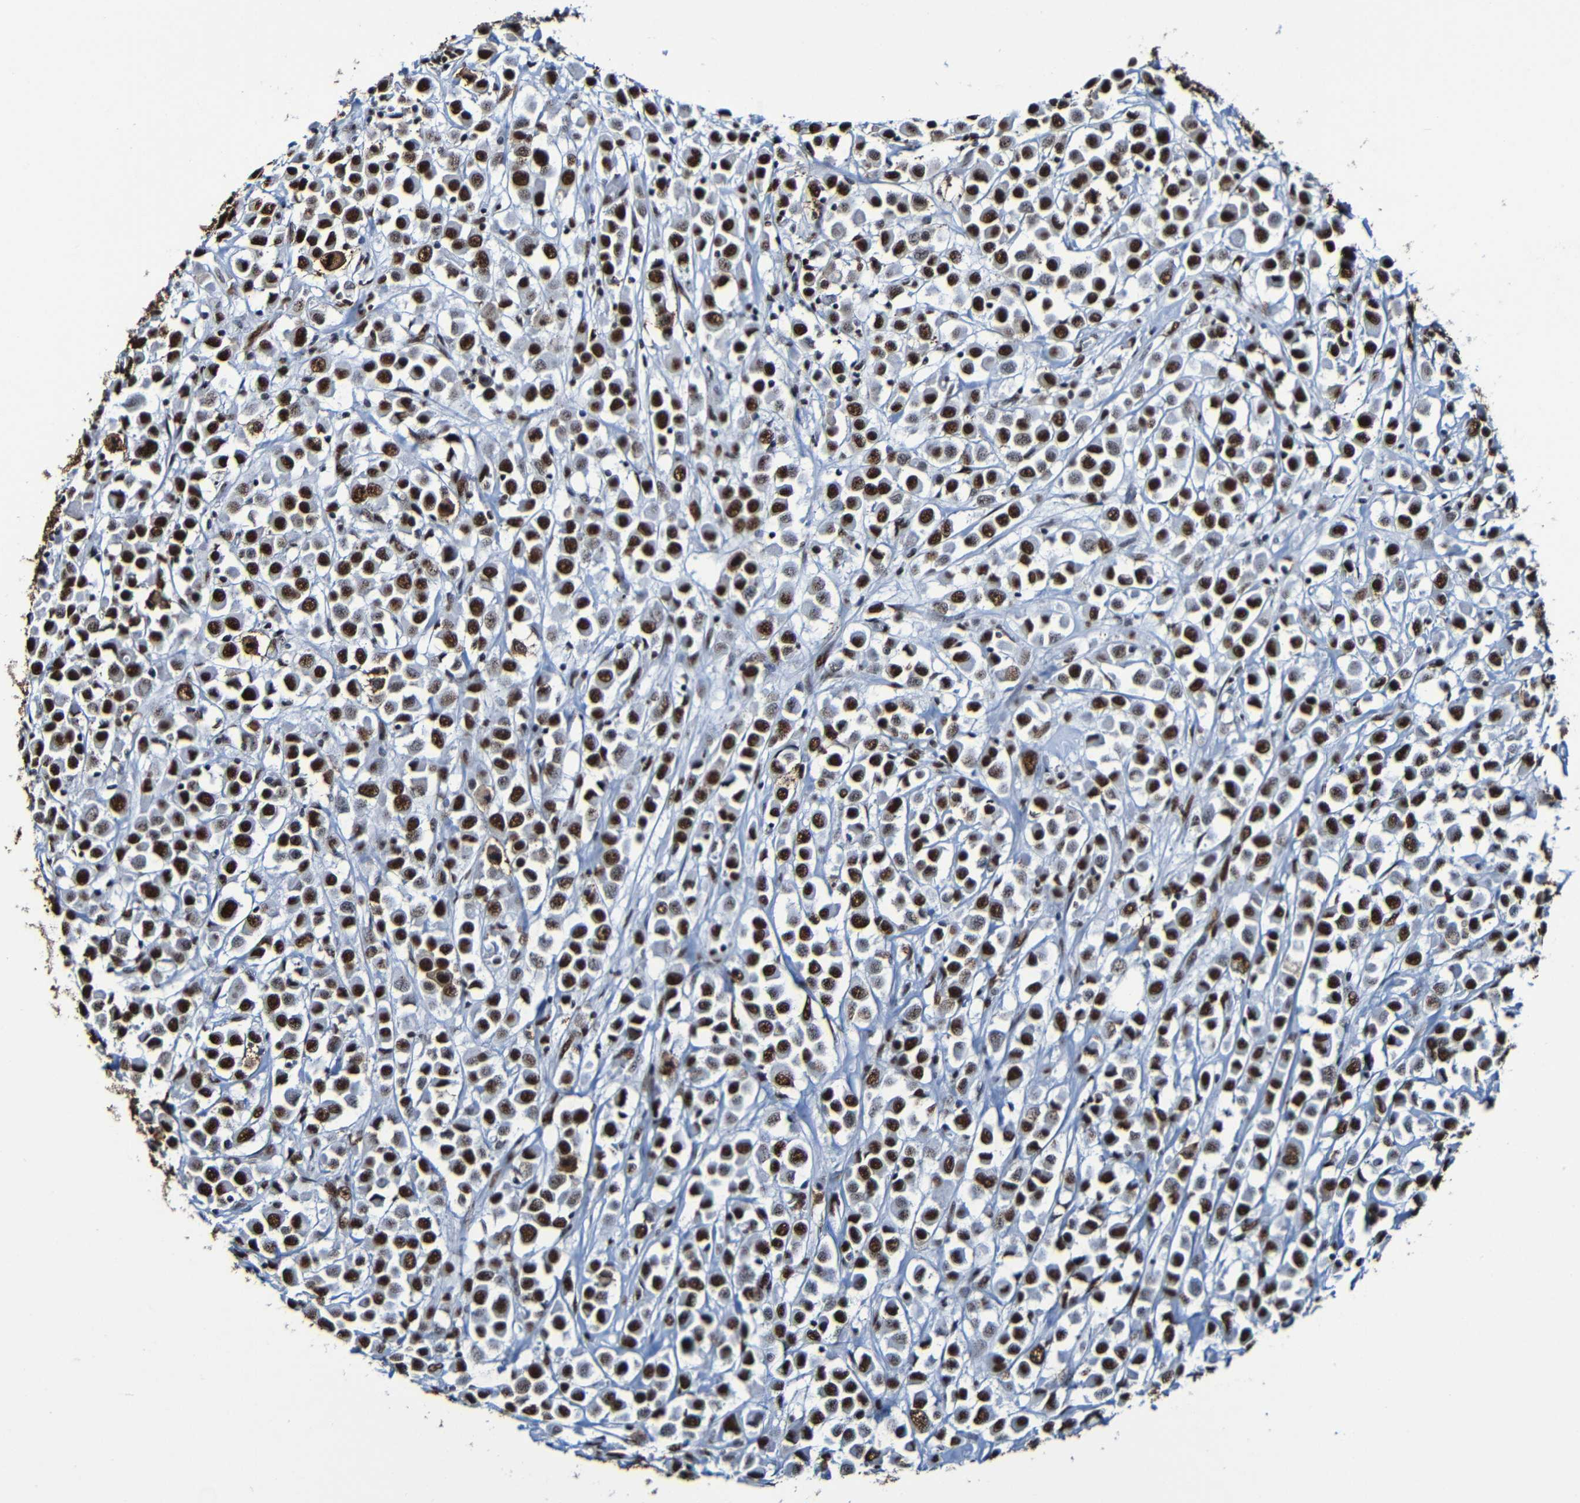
{"staining": {"intensity": "strong", "quantity": ">75%", "location": "nuclear"}, "tissue": "breast cancer", "cell_type": "Tumor cells", "image_type": "cancer", "snomed": [{"axis": "morphology", "description": "Duct carcinoma"}, {"axis": "topography", "description": "Breast"}], "caption": "About >75% of tumor cells in human breast invasive ductal carcinoma display strong nuclear protein staining as visualized by brown immunohistochemical staining.", "gene": "SRSF3", "patient": {"sex": "female", "age": 61}}